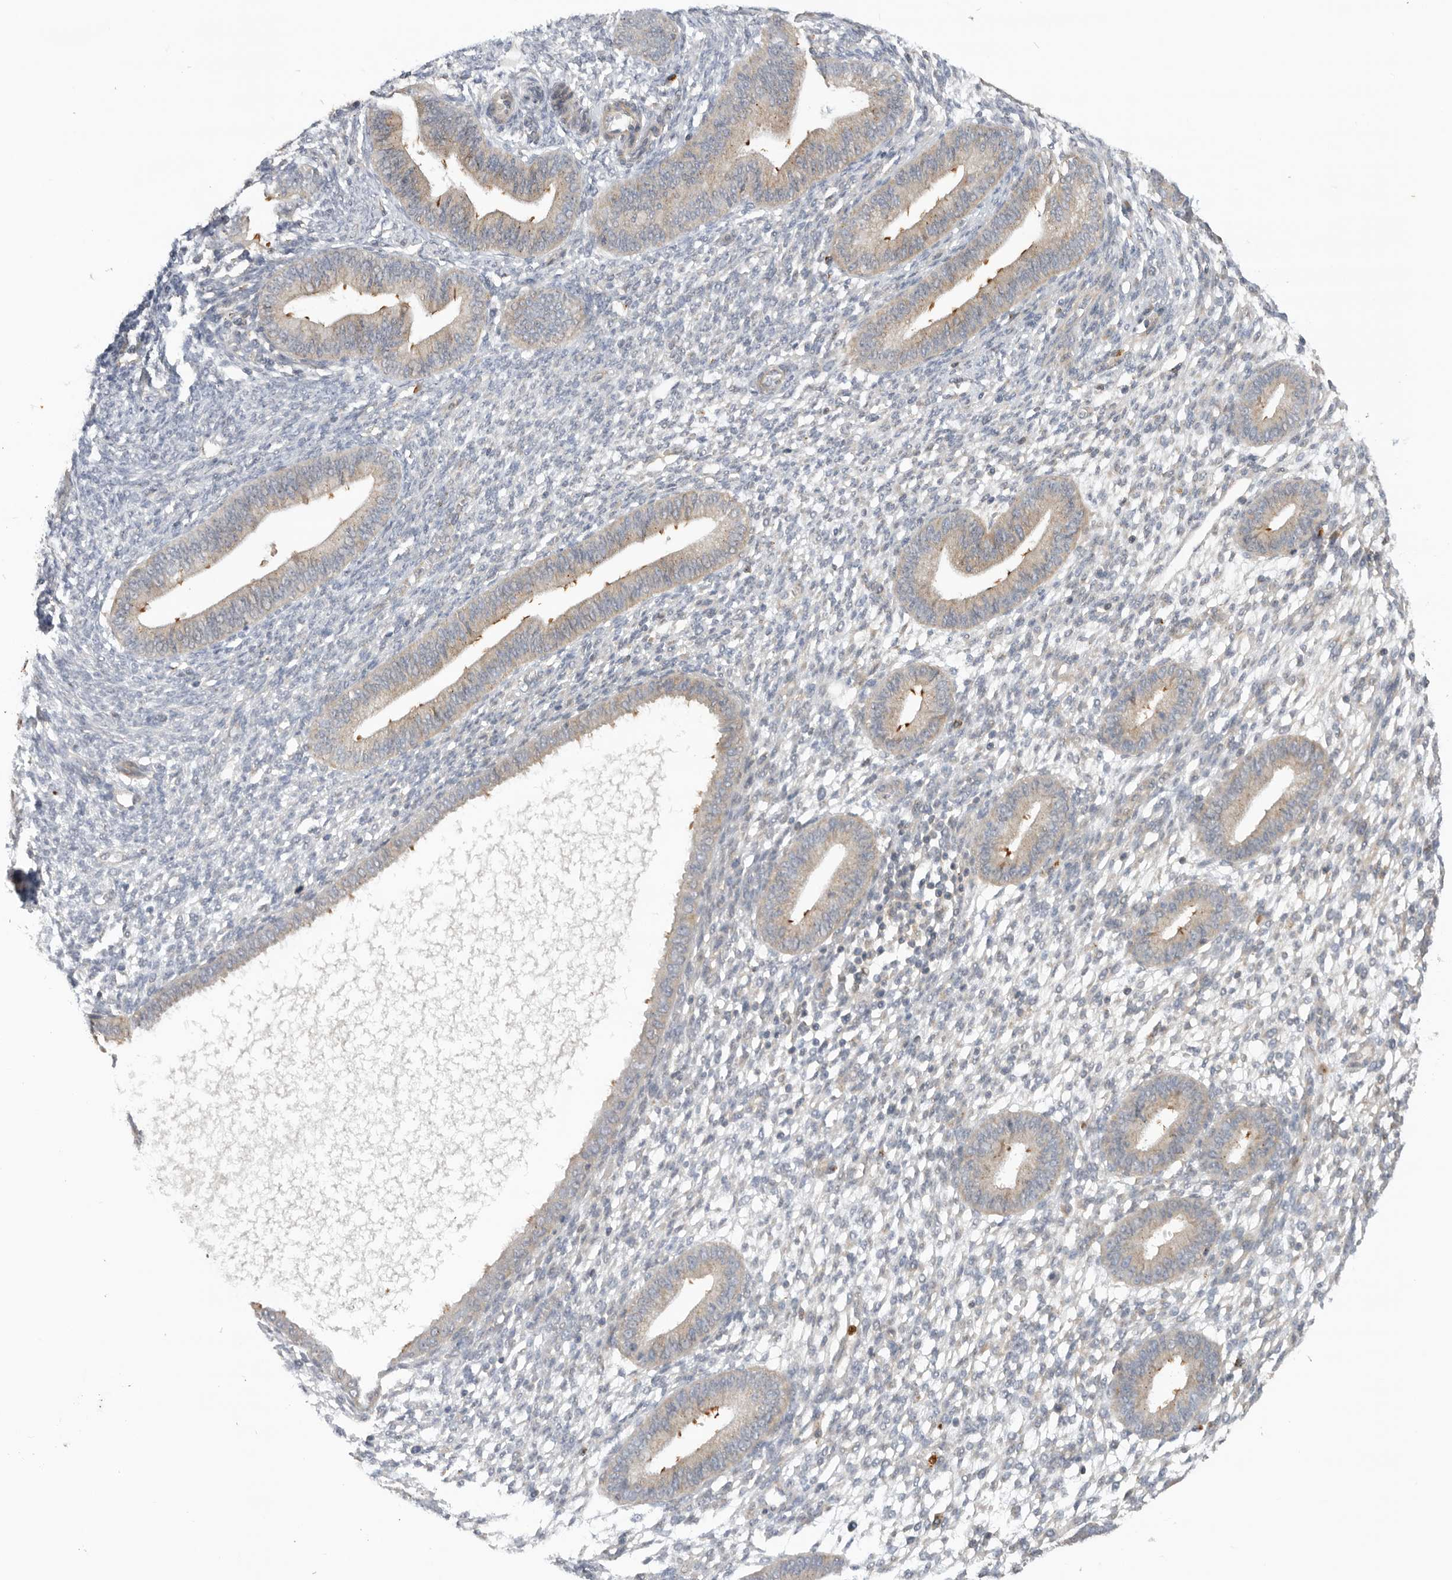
{"staining": {"intensity": "negative", "quantity": "none", "location": "none"}, "tissue": "endometrium", "cell_type": "Cells in endometrial stroma", "image_type": "normal", "snomed": [{"axis": "morphology", "description": "Normal tissue, NOS"}, {"axis": "topography", "description": "Endometrium"}], "caption": "IHC histopathology image of benign human endometrium stained for a protein (brown), which shows no staining in cells in endometrial stroma.", "gene": "GNE", "patient": {"sex": "female", "age": 46}}